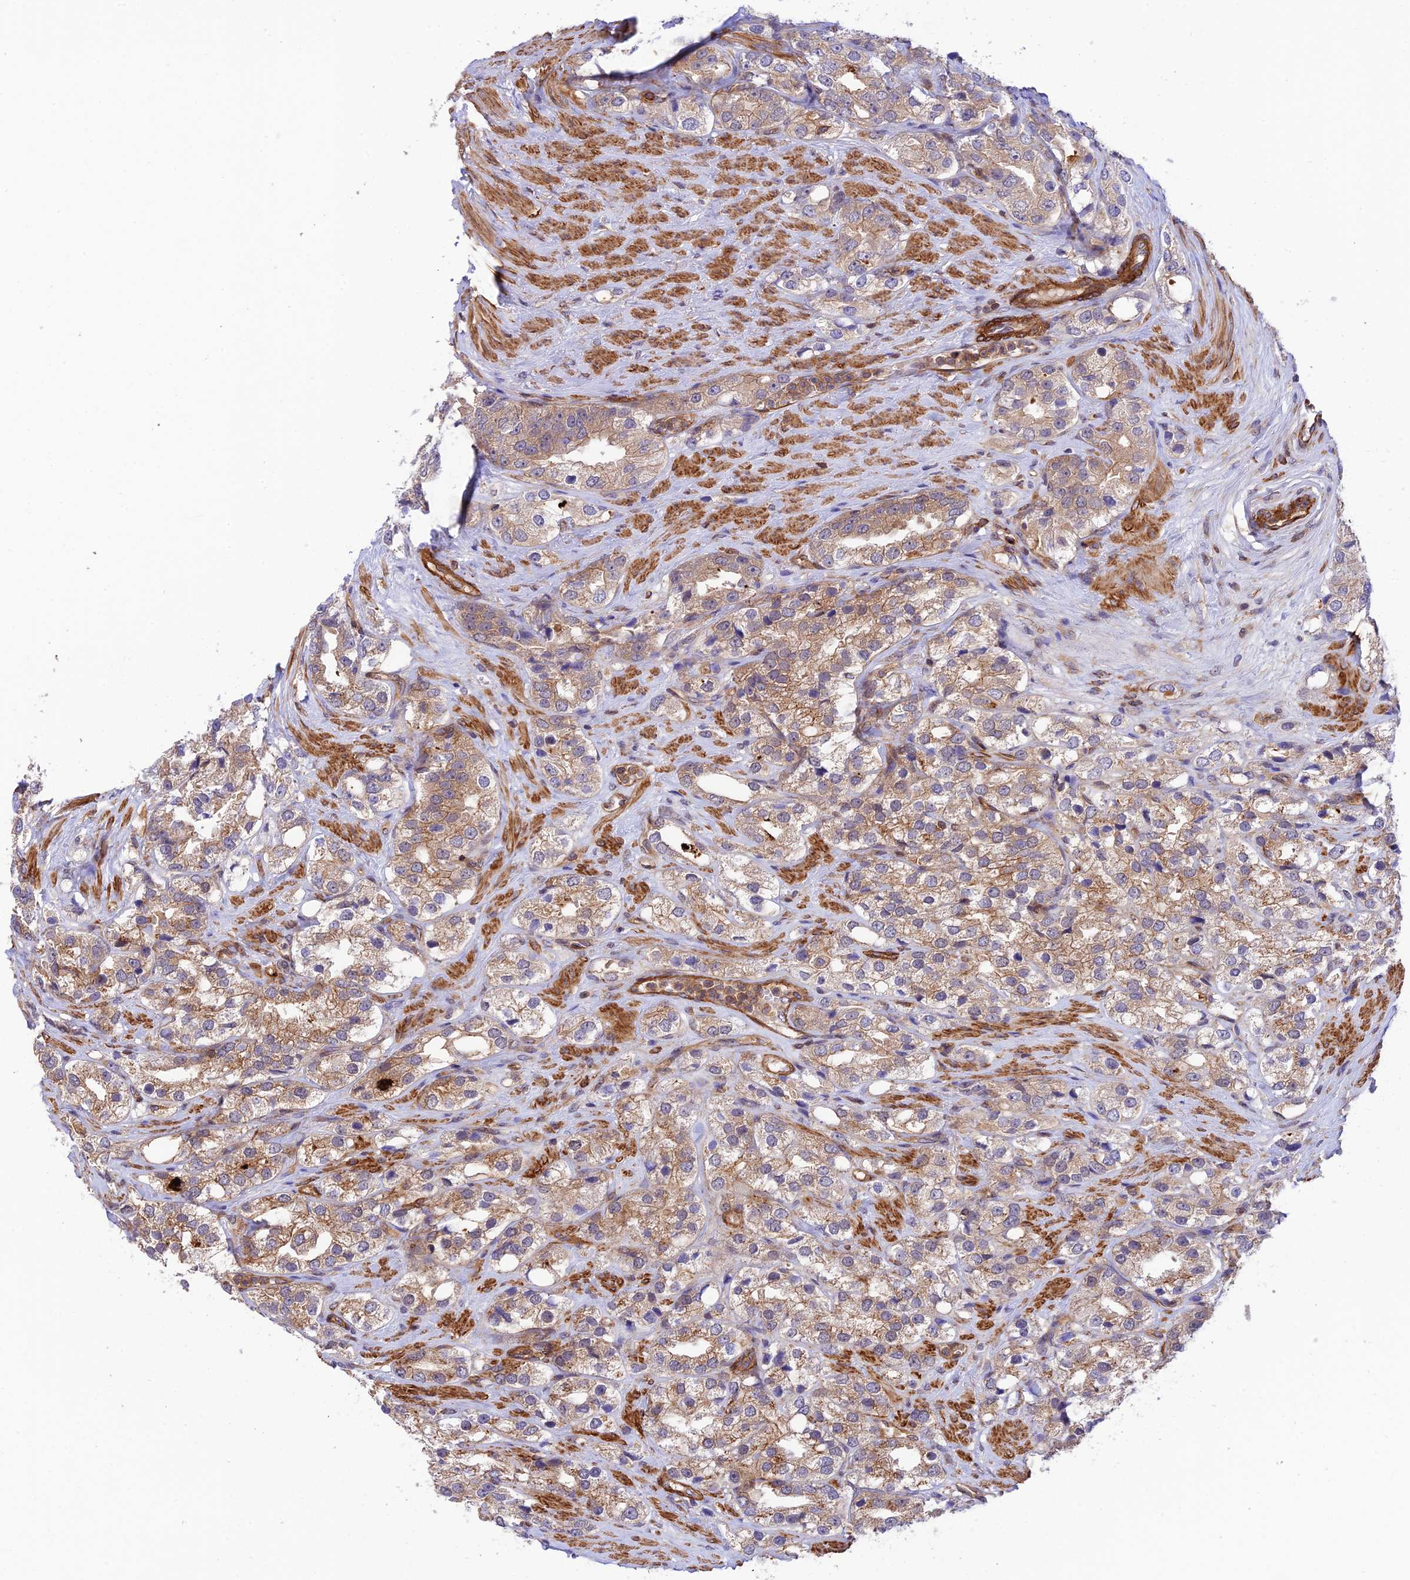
{"staining": {"intensity": "moderate", "quantity": ">75%", "location": "cytoplasmic/membranous"}, "tissue": "prostate cancer", "cell_type": "Tumor cells", "image_type": "cancer", "snomed": [{"axis": "morphology", "description": "Adenocarcinoma, NOS"}, {"axis": "topography", "description": "Prostate"}], "caption": "Prostate cancer (adenocarcinoma) stained with a brown dye displays moderate cytoplasmic/membranous positive positivity in about >75% of tumor cells.", "gene": "EVI5L", "patient": {"sex": "male", "age": 79}}